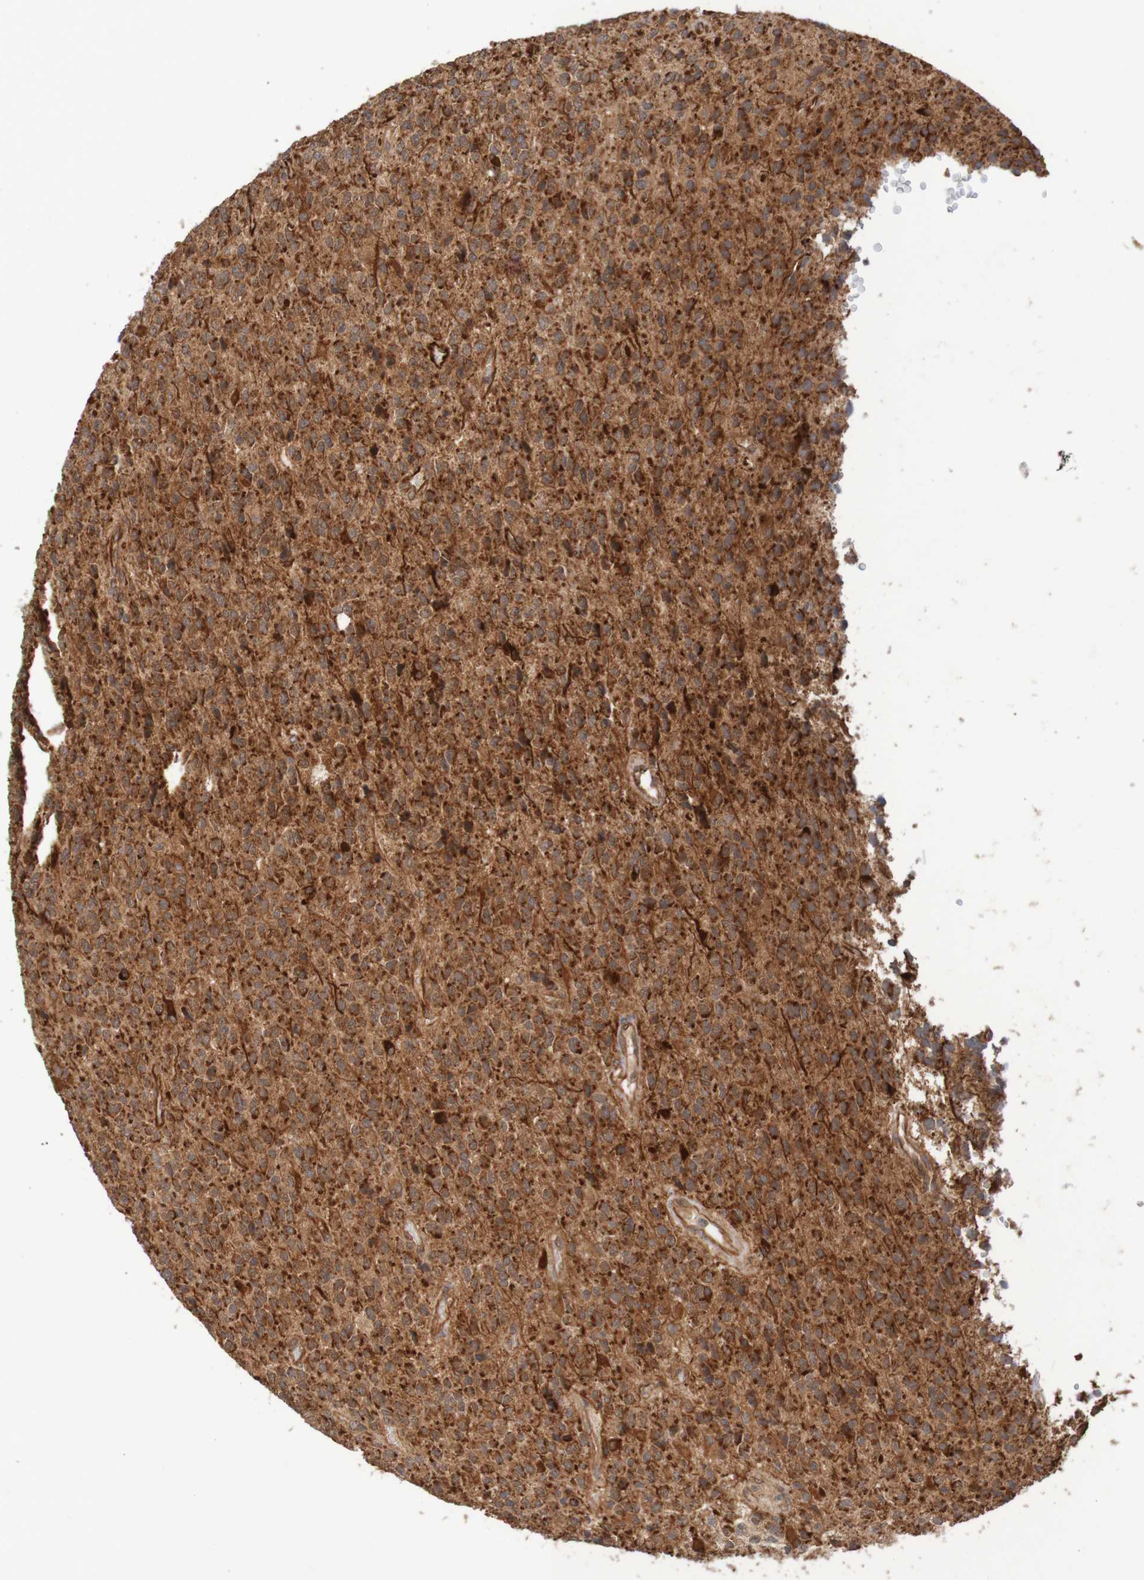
{"staining": {"intensity": "strong", "quantity": ">75%", "location": "cytoplasmic/membranous"}, "tissue": "glioma", "cell_type": "Tumor cells", "image_type": "cancer", "snomed": [{"axis": "morphology", "description": "Glioma, malignant, High grade"}, {"axis": "topography", "description": "pancreas cauda"}], "caption": "Tumor cells reveal high levels of strong cytoplasmic/membranous positivity in approximately >75% of cells in human malignant glioma (high-grade).", "gene": "MRPL52", "patient": {"sex": "male", "age": 60}}